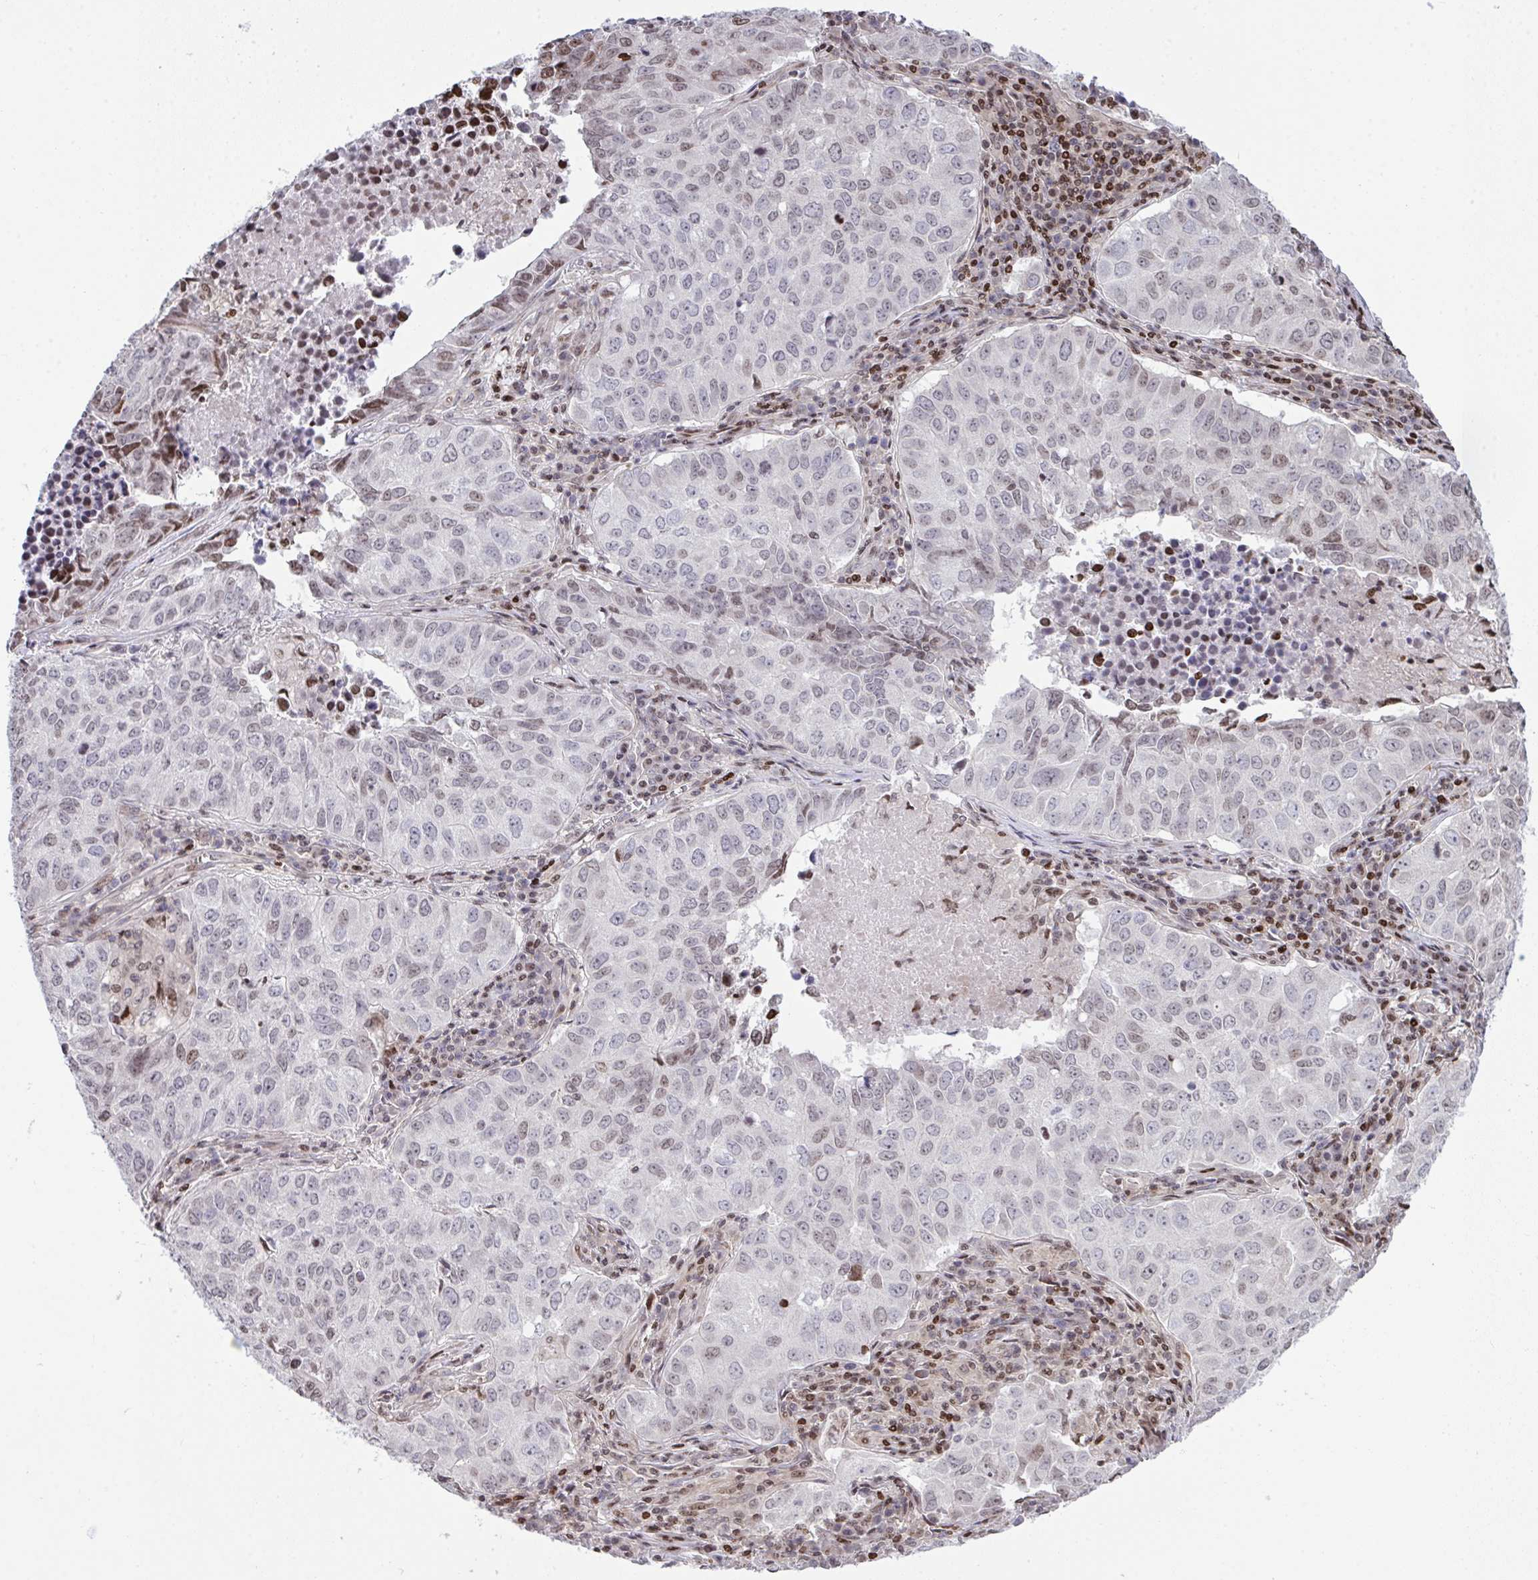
{"staining": {"intensity": "weak", "quantity": "25%-75%", "location": "nuclear"}, "tissue": "lung cancer", "cell_type": "Tumor cells", "image_type": "cancer", "snomed": [{"axis": "morphology", "description": "Adenocarcinoma, NOS"}, {"axis": "topography", "description": "Lung"}], "caption": "Immunohistochemistry (IHC) (DAB) staining of human adenocarcinoma (lung) demonstrates weak nuclear protein expression in about 25%-75% of tumor cells.", "gene": "RAPGEF5", "patient": {"sex": "female", "age": 50}}